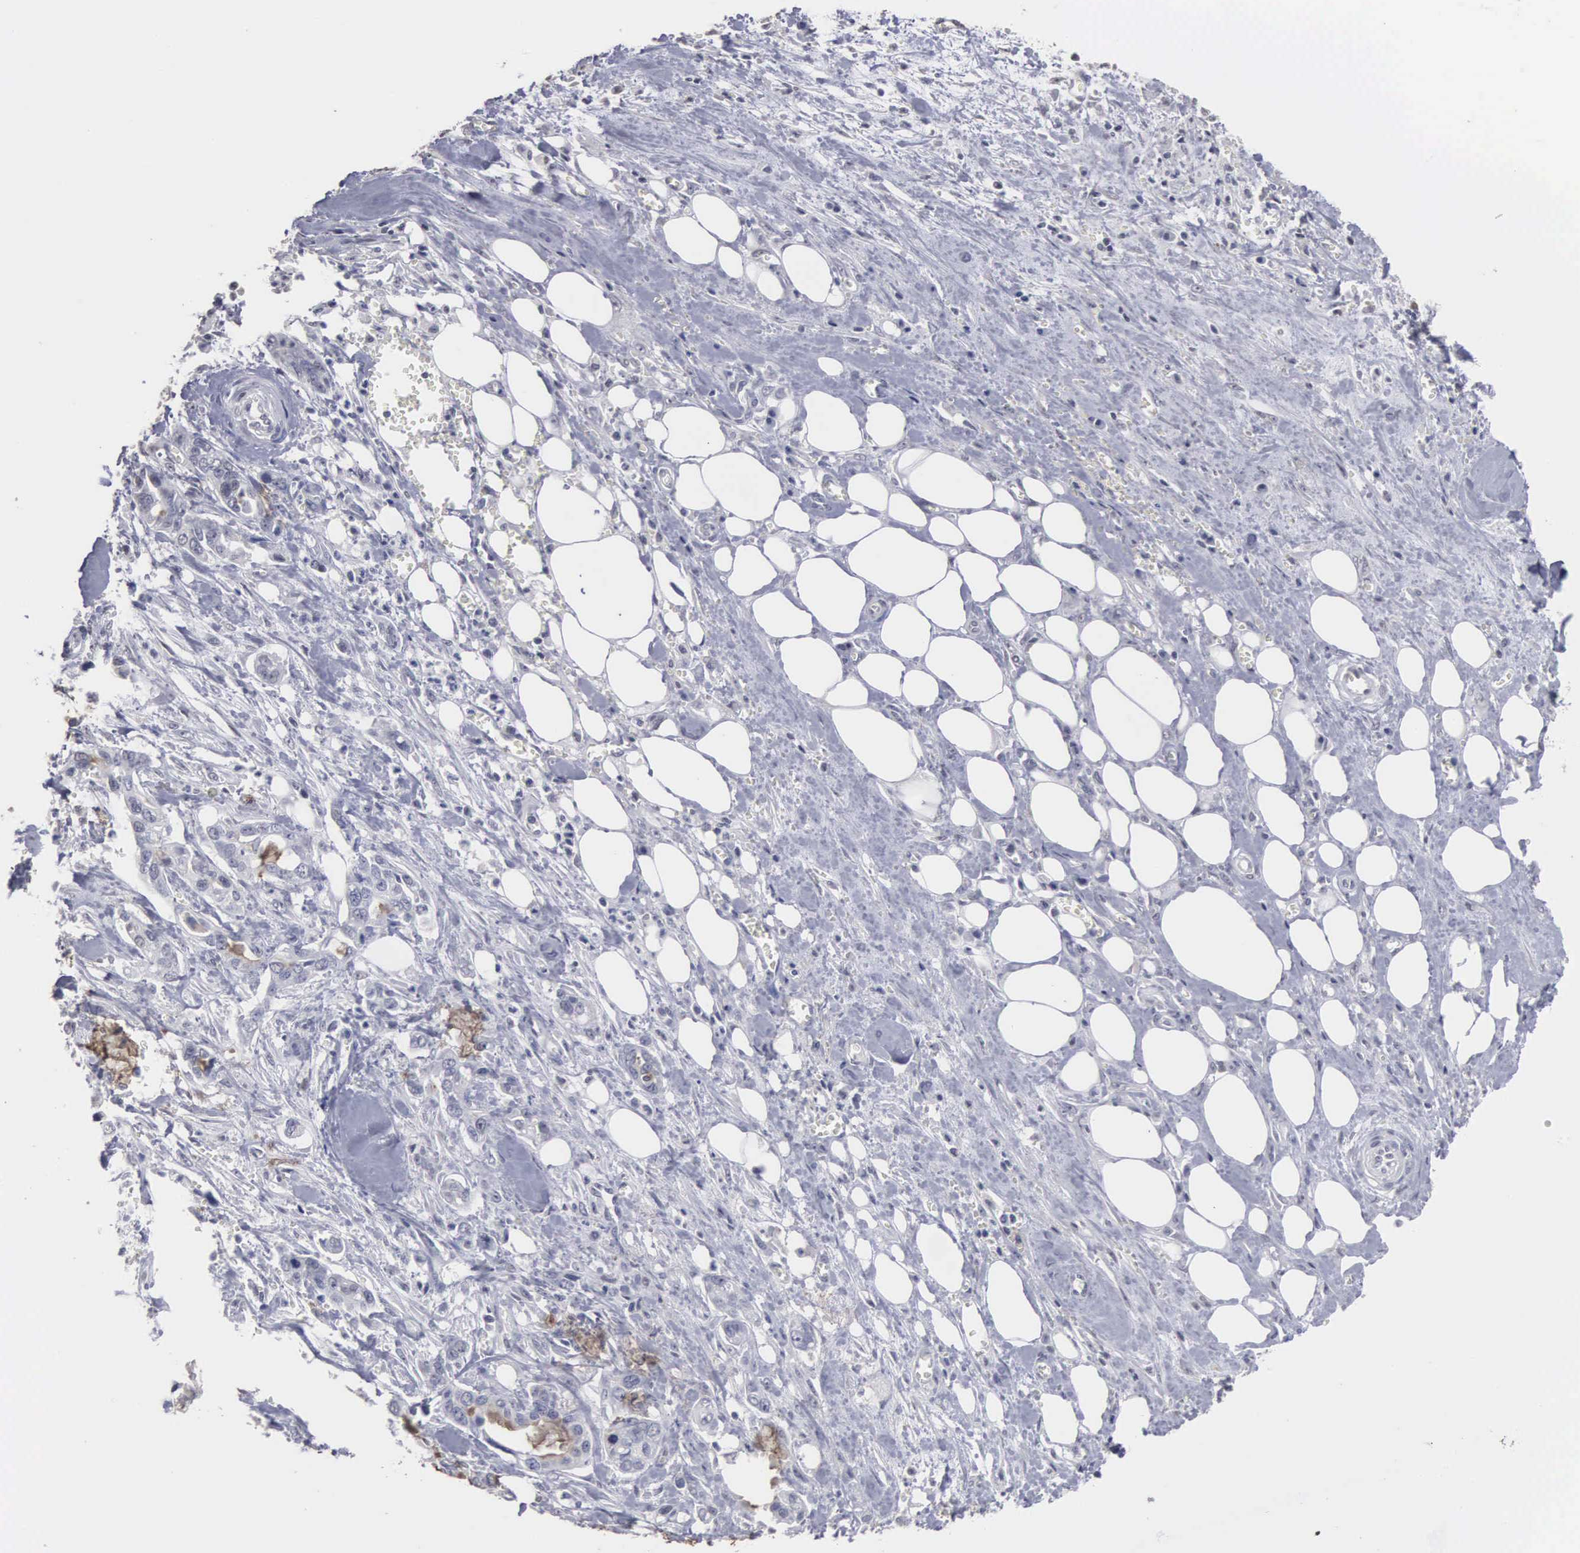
{"staining": {"intensity": "negative", "quantity": "none", "location": "none"}, "tissue": "pancreatic cancer", "cell_type": "Tumor cells", "image_type": "cancer", "snomed": [{"axis": "morphology", "description": "Adenocarcinoma, NOS"}, {"axis": "topography", "description": "Pancreas"}], "caption": "The photomicrograph exhibits no staining of tumor cells in pancreatic adenocarcinoma.", "gene": "UPB1", "patient": {"sex": "male", "age": 69}}